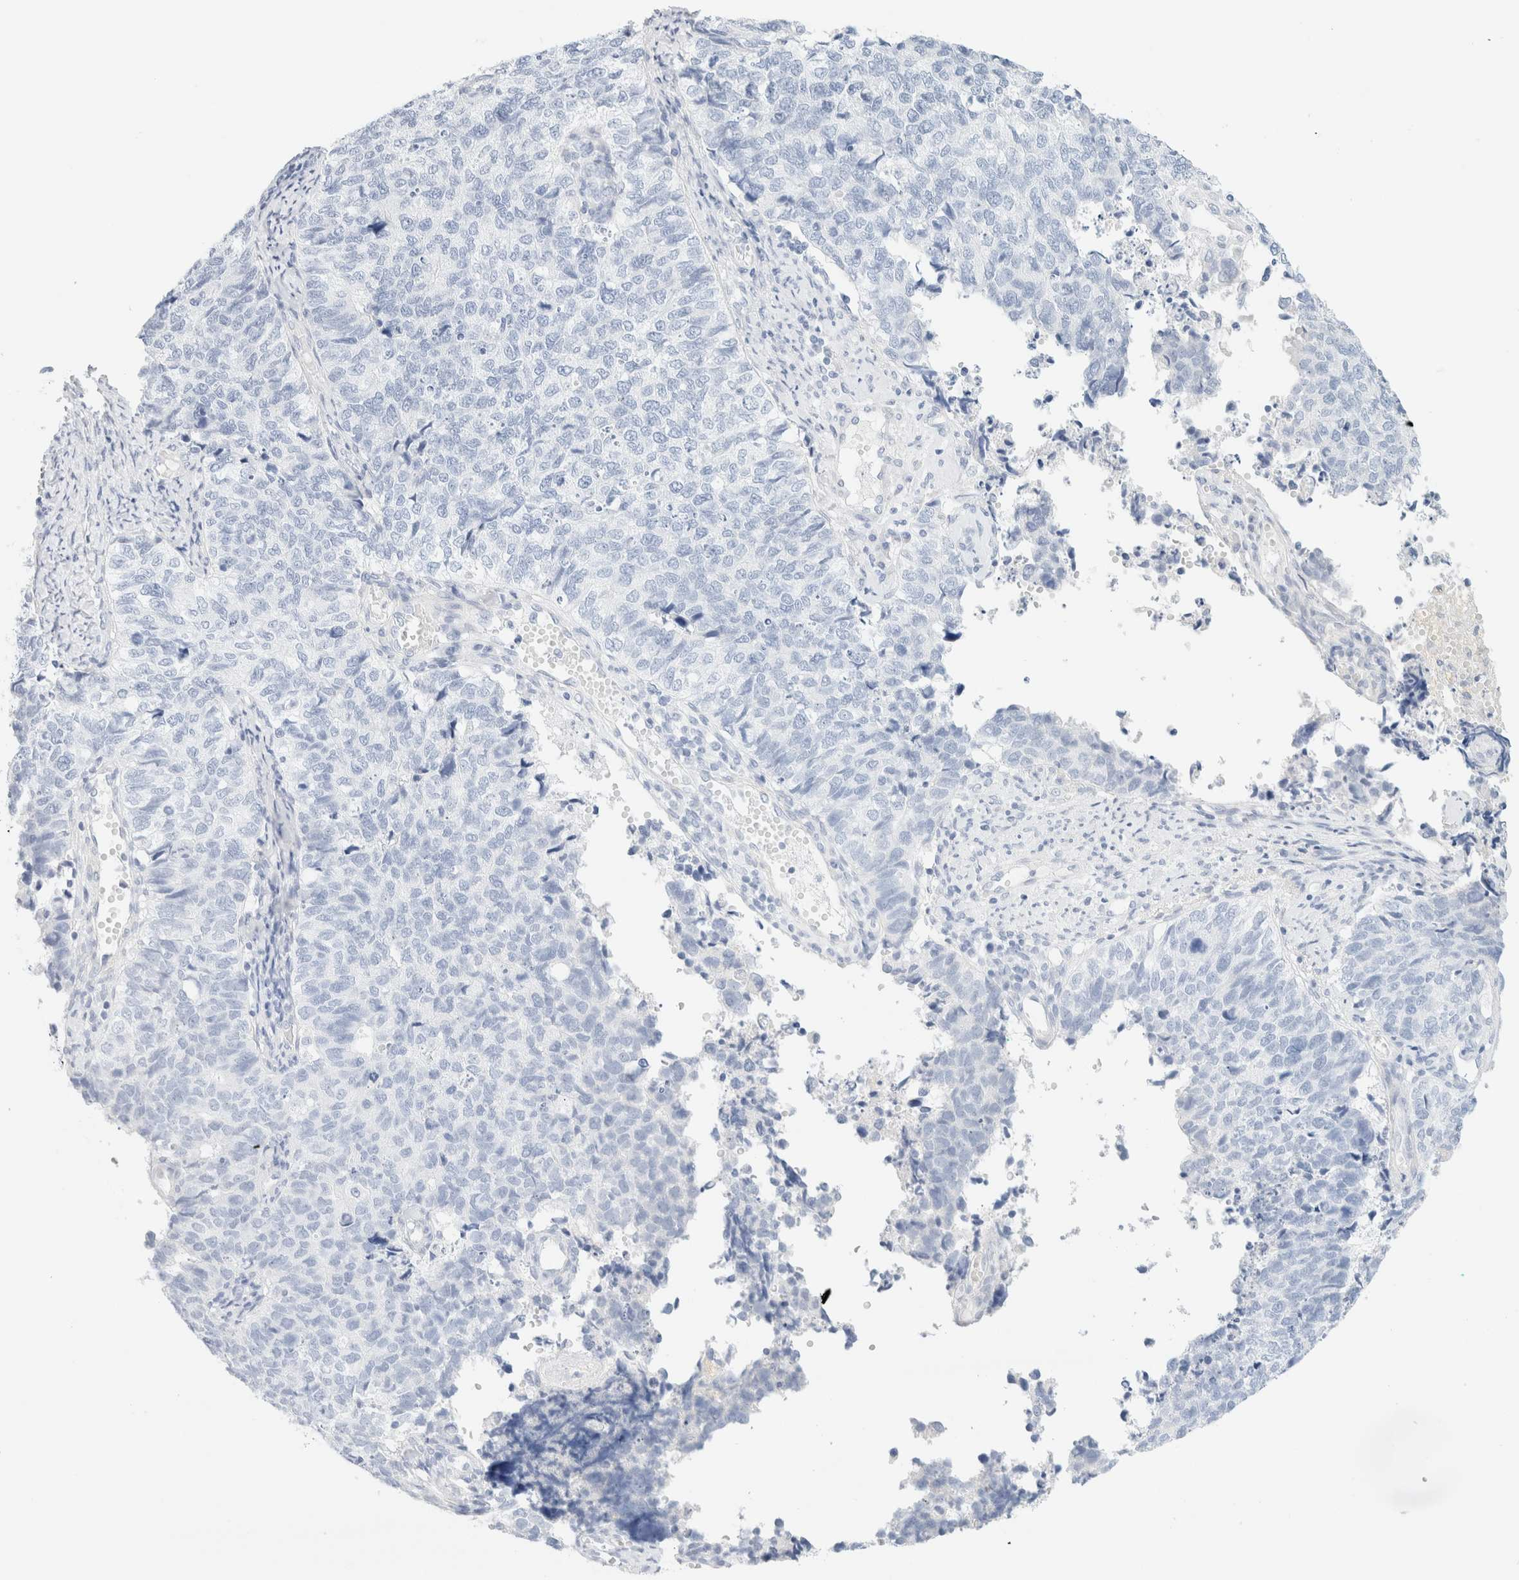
{"staining": {"intensity": "negative", "quantity": "none", "location": "none"}, "tissue": "cervical cancer", "cell_type": "Tumor cells", "image_type": "cancer", "snomed": [{"axis": "morphology", "description": "Squamous cell carcinoma, NOS"}, {"axis": "topography", "description": "Cervix"}], "caption": "IHC of cervical cancer exhibits no expression in tumor cells.", "gene": "DPYS", "patient": {"sex": "female", "age": 63}}